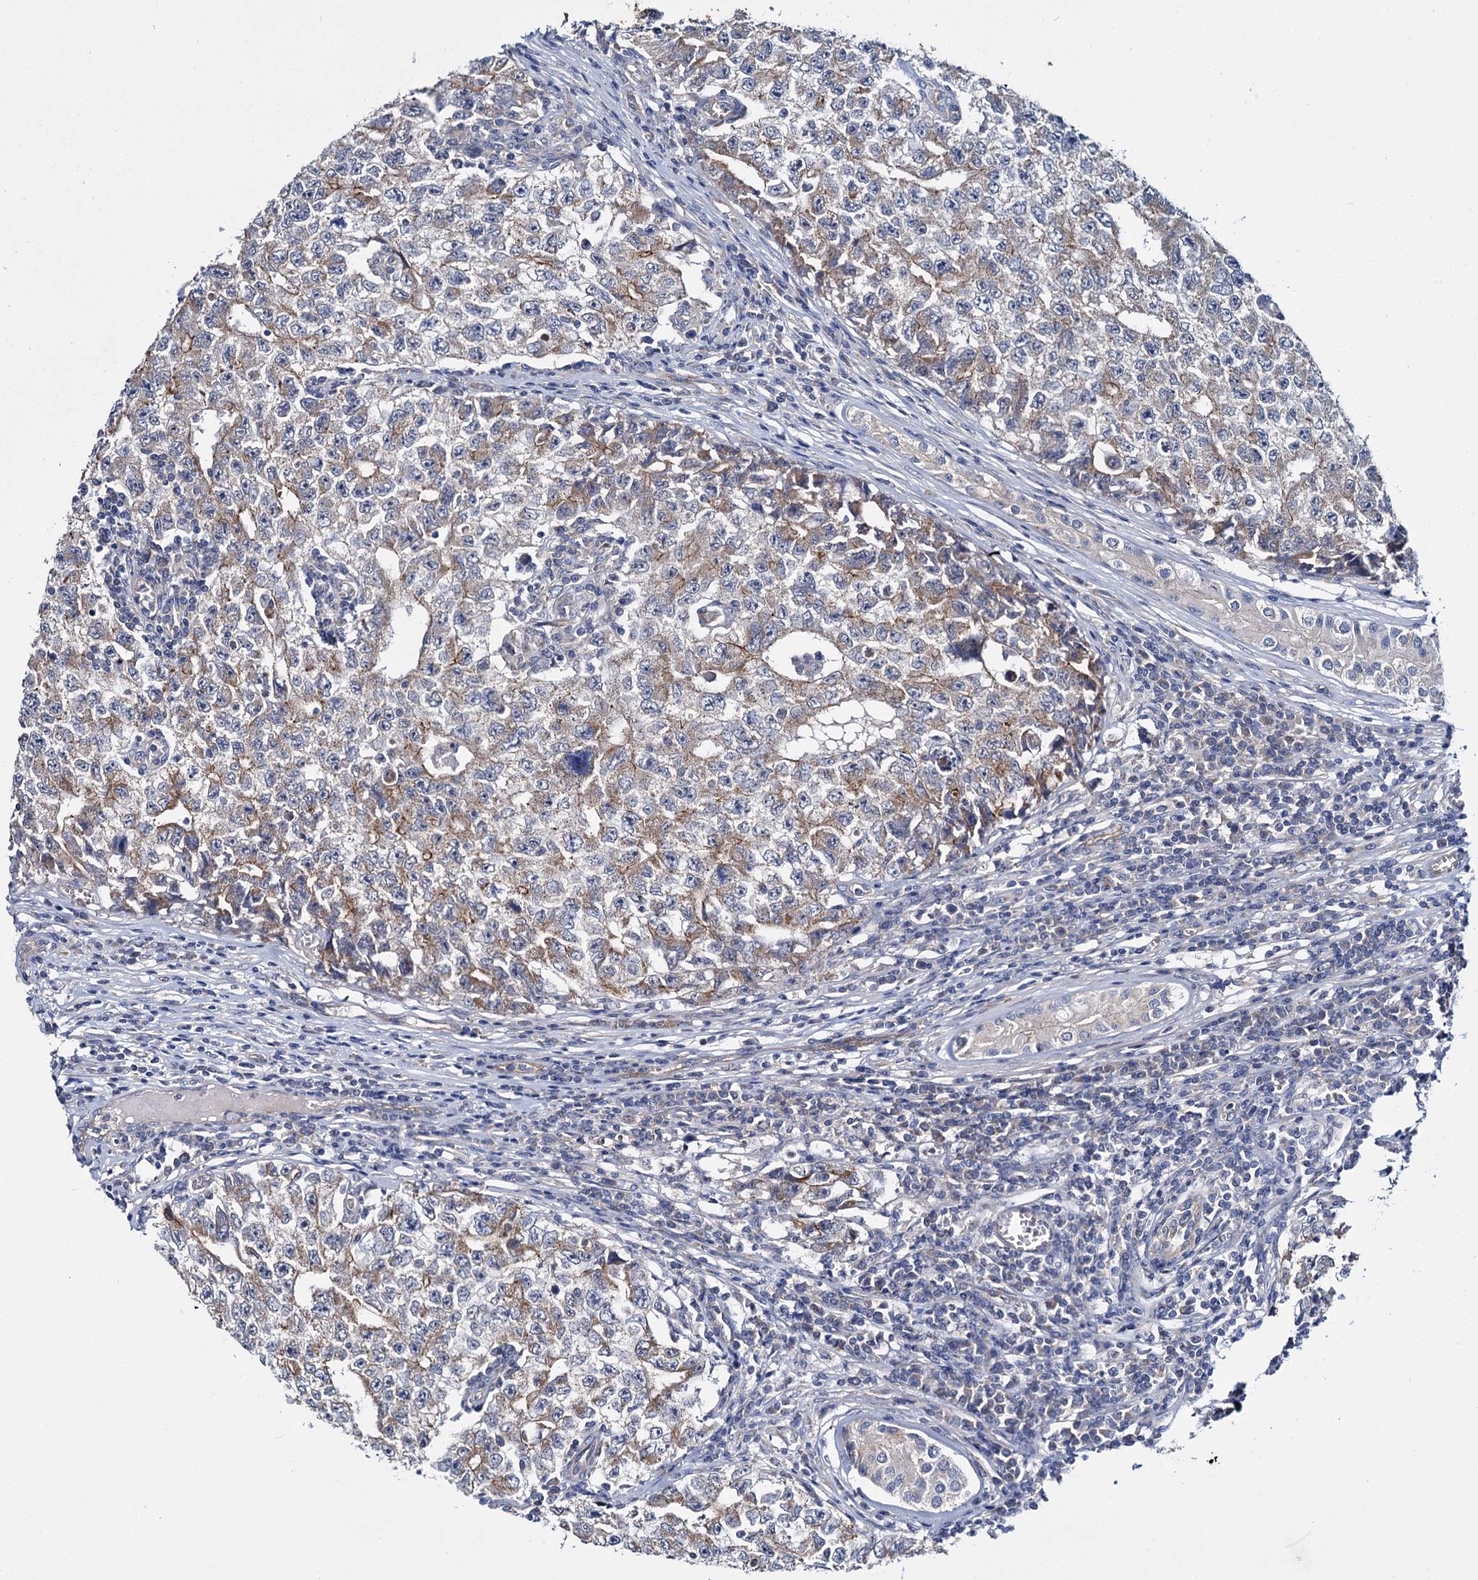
{"staining": {"intensity": "moderate", "quantity": "25%-75%", "location": "cytoplasmic/membranous"}, "tissue": "testis cancer", "cell_type": "Tumor cells", "image_type": "cancer", "snomed": [{"axis": "morphology", "description": "Carcinoma, Embryonal, NOS"}, {"axis": "topography", "description": "Testis"}], "caption": "Tumor cells exhibit medium levels of moderate cytoplasmic/membranous expression in about 25%-75% of cells in human testis cancer. (Brightfield microscopy of DAB IHC at high magnification).", "gene": "CEP295", "patient": {"sex": "male", "age": 17}}